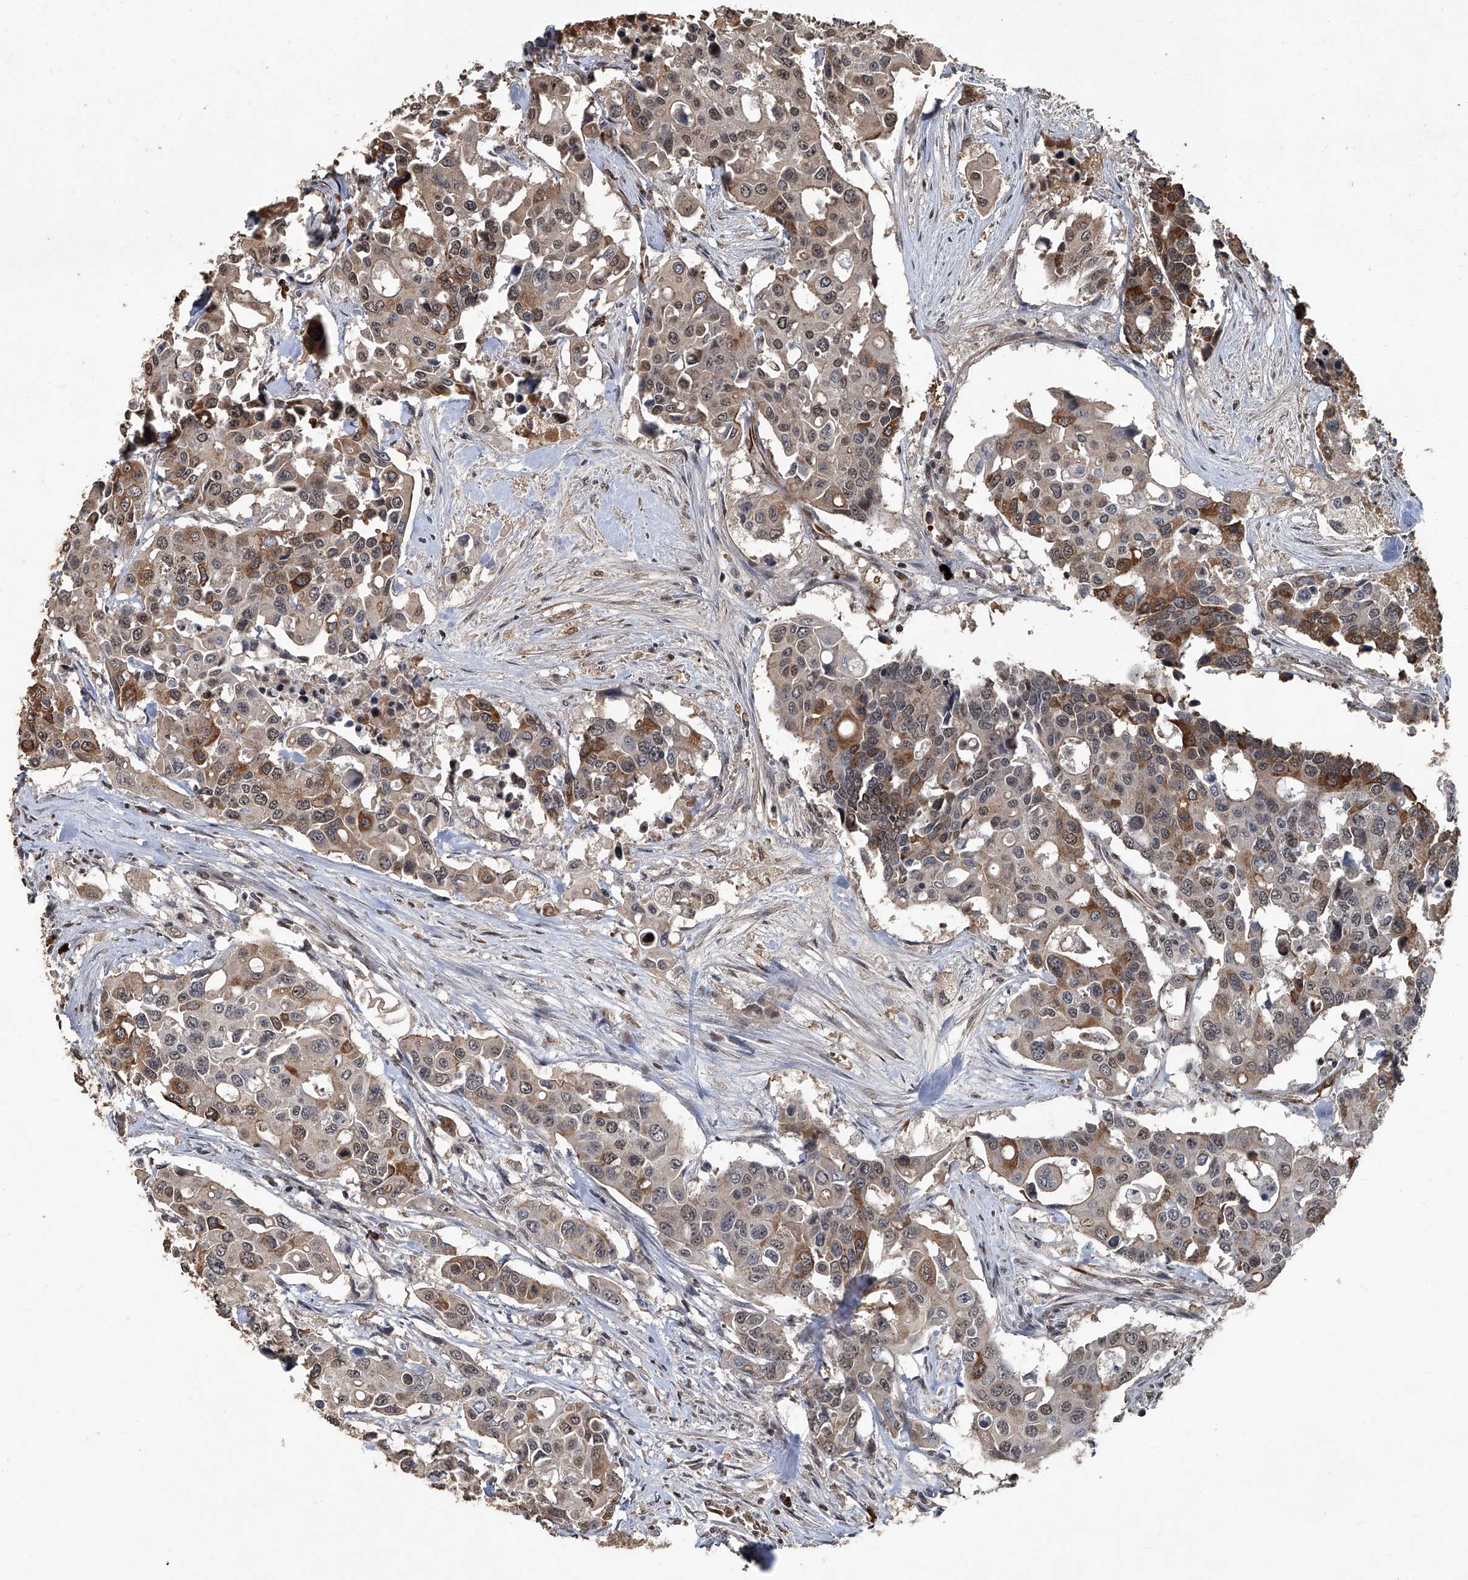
{"staining": {"intensity": "moderate", "quantity": "25%-75%", "location": "cytoplasmic/membranous,nuclear"}, "tissue": "colorectal cancer", "cell_type": "Tumor cells", "image_type": "cancer", "snomed": [{"axis": "morphology", "description": "Adenocarcinoma, NOS"}, {"axis": "topography", "description": "Colon"}], "caption": "A medium amount of moderate cytoplasmic/membranous and nuclear expression is identified in approximately 25%-75% of tumor cells in adenocarcinoma (colorectal) tissue.", "gene": "GPR132", "patient": {"sex": "male", "age": 77}}